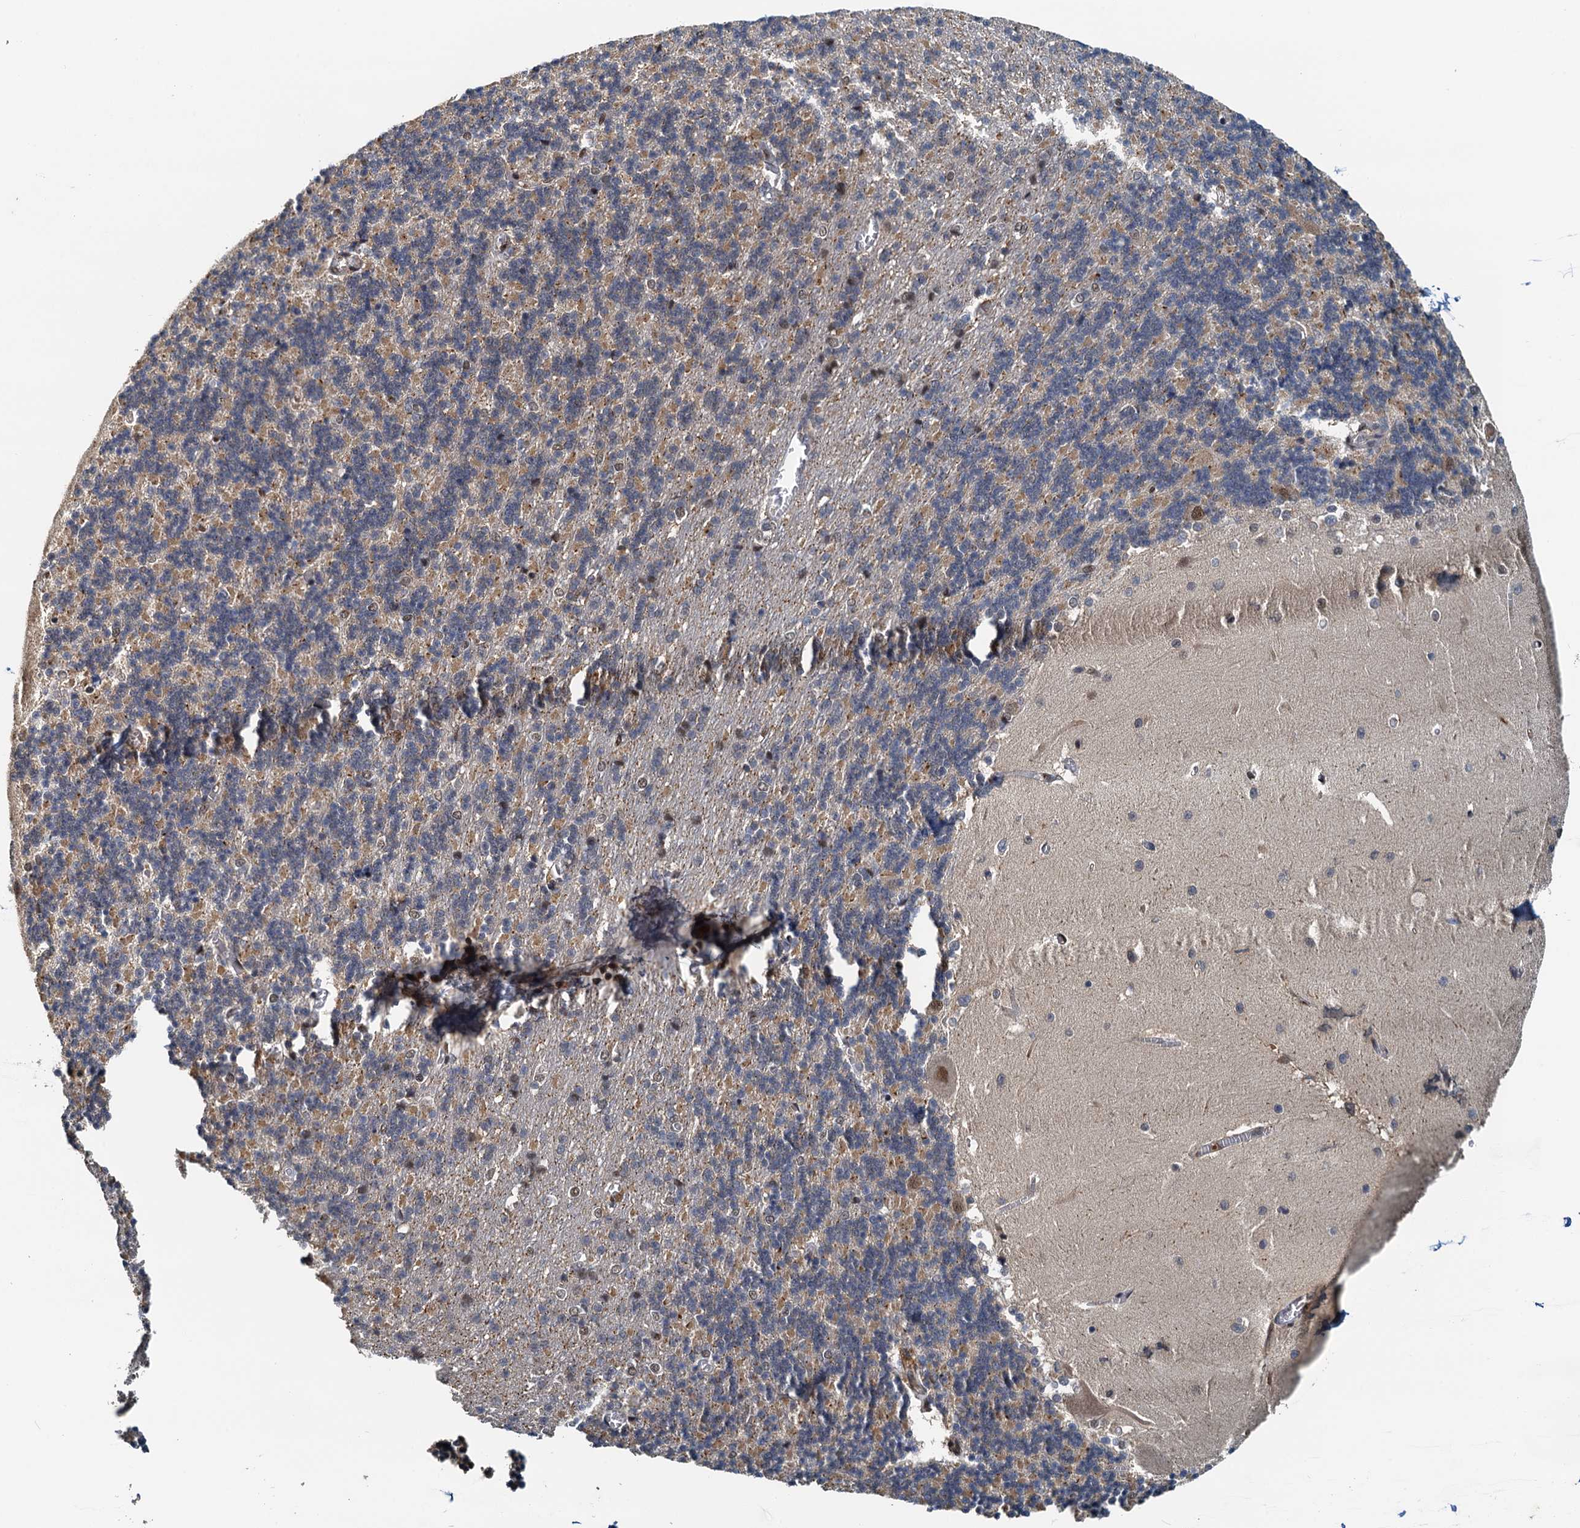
{"staining": {"intensity": "moderate", "quantity": "<25%", "location": "nuclear"}, "tissue": "cerebellum", "cell_type": "Cells in granular layer", "image_type": "normal", "snomed": [{"axis": "morphology", "description": "Normal tissue, NOS"}, {"axis": "topography", "description": "Cerebellum"}], "caption": "A brown stain highlights moderate nuclear staining of a protein in cells in granular layer of unremarkable human cerebellum.", "gene": "UBL7", "patient": {"sex": "male", "age": 37}}